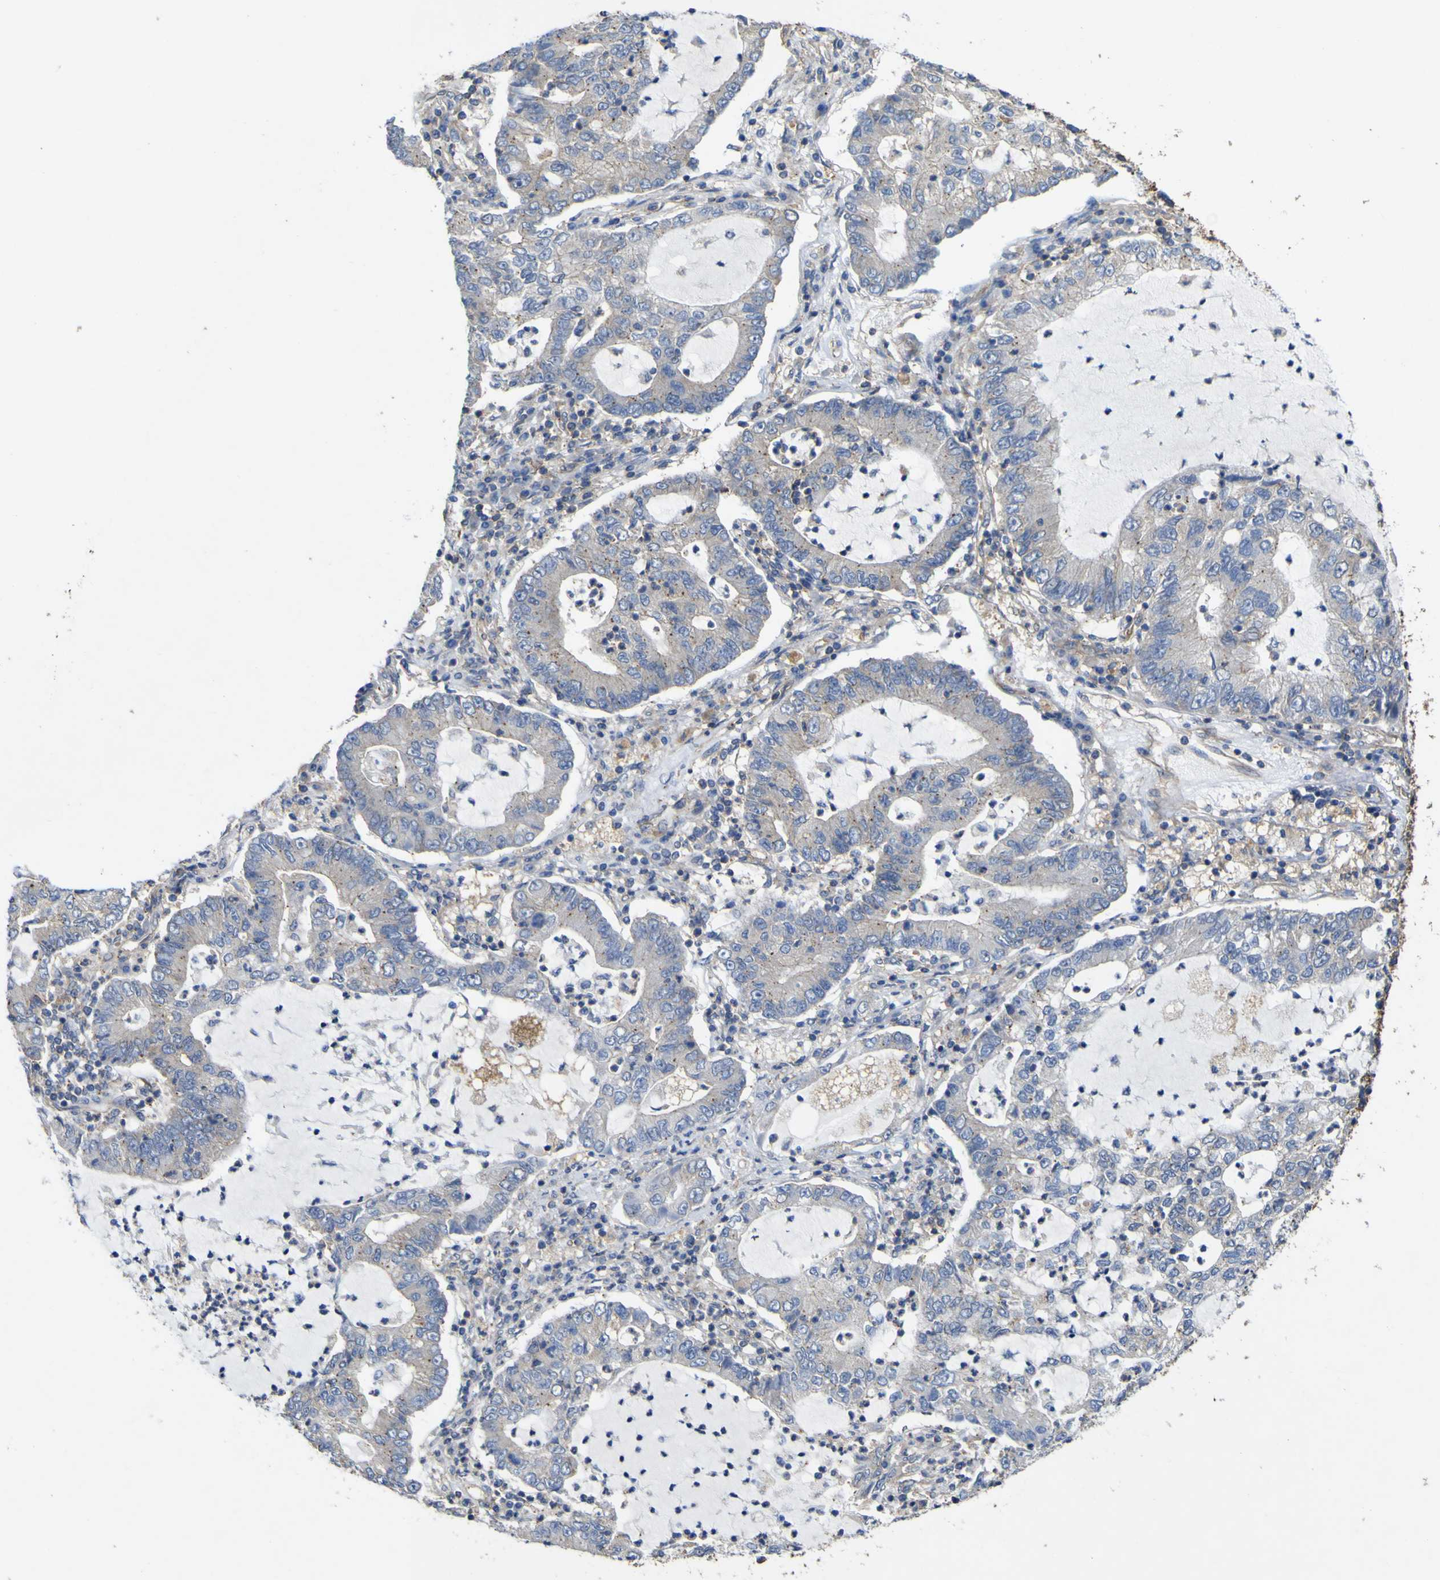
{"staining": {"intensity": "moderate", "quantity": "<25%", "location": "cytoplasmic/membranous"}, "tissue": "lung cancer", "cell_type": "Tumor cells", "image_type": "cancer", "snomed": [{"axis": "morphology", "description": "Adenocarcinoma, NOS"}, {"axis": "topography", "description": "Lung"}], "caption": "The immunohistochemical stain labels moderate cytoplasmic/membranous positivity in tumor cells of lung adenocarcinoma tissue.", "gene": "TNFSF15", "patient": {"sex": "female", "age": 51}}